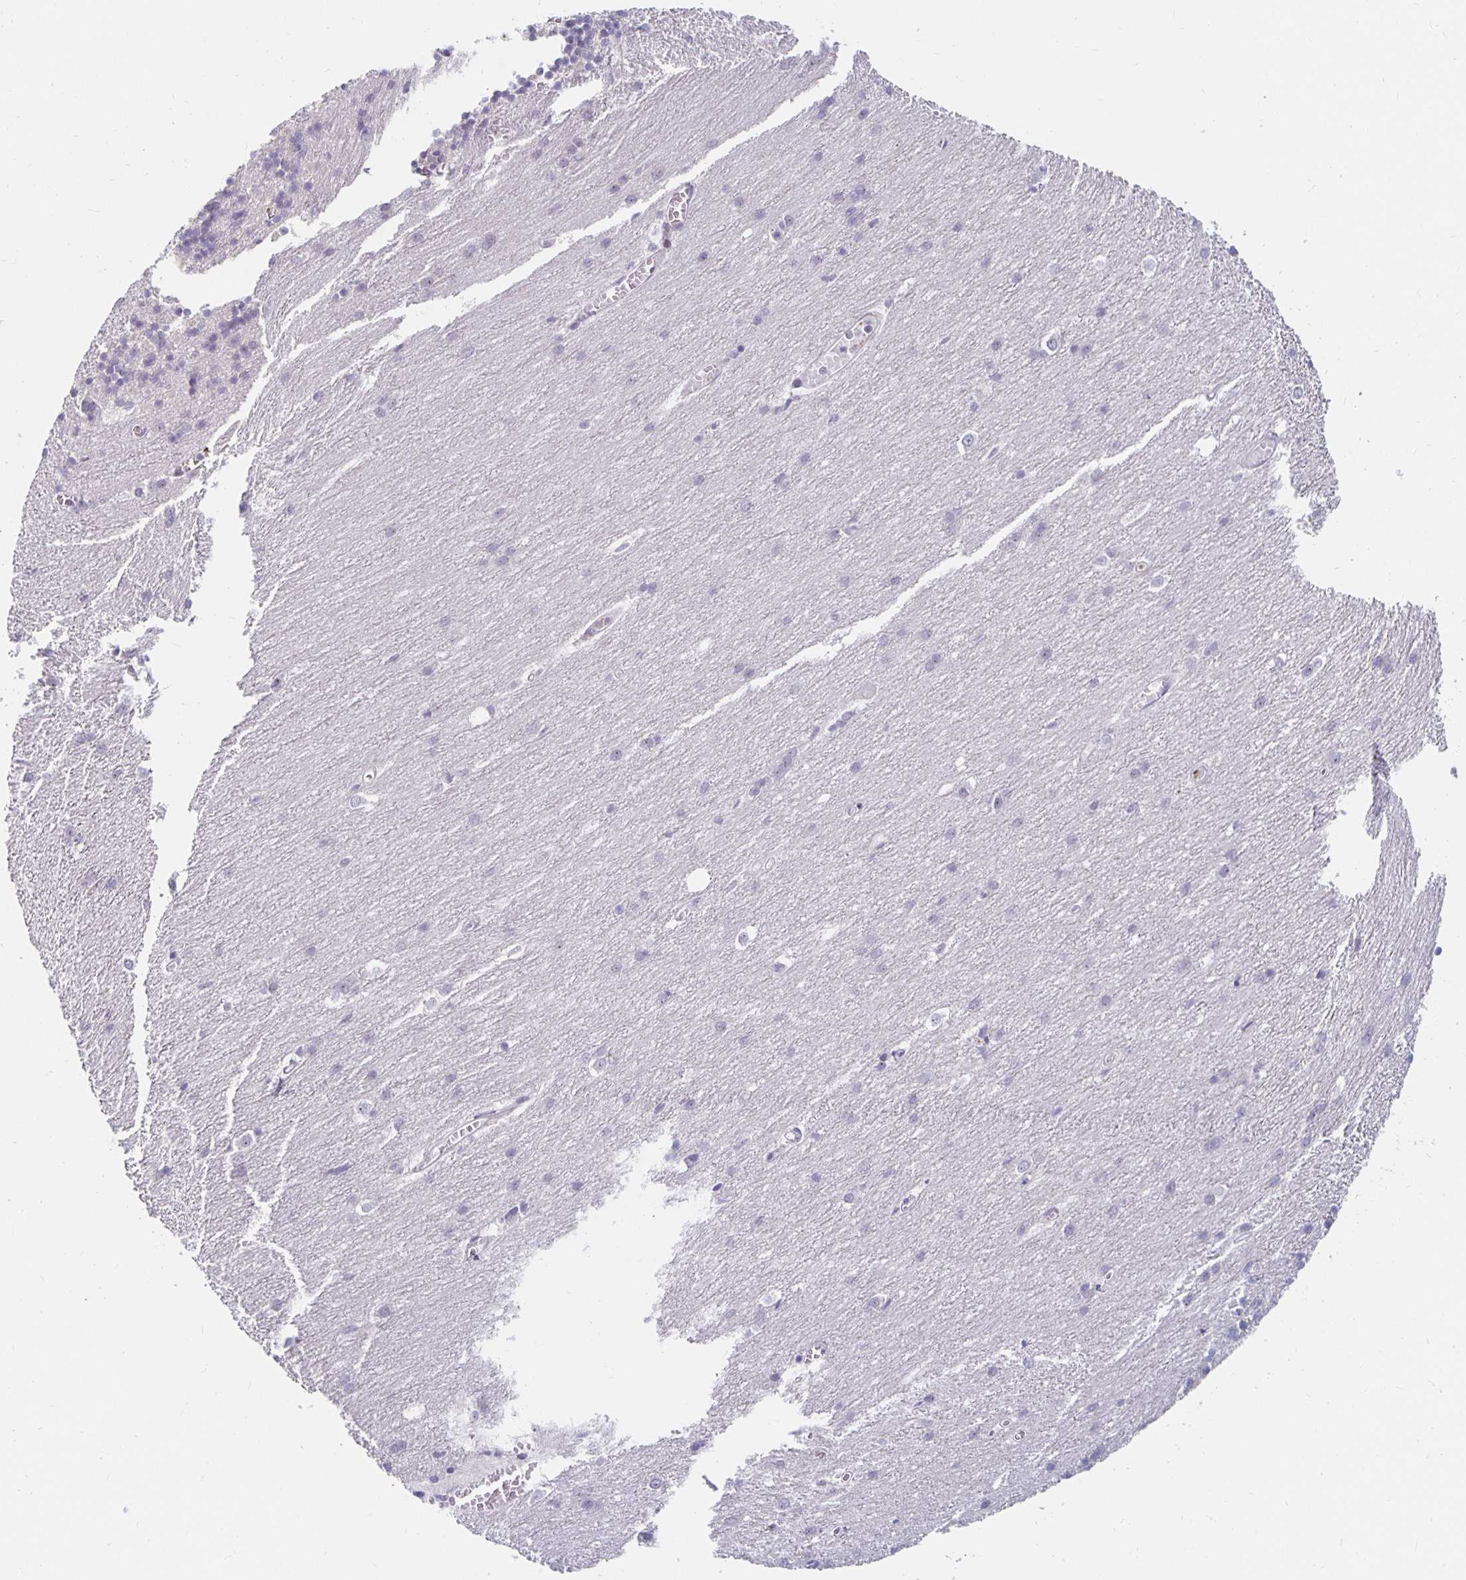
{"staining": {"intensity": "negative", "quantity": "none", "location": "none"}, "tissue": "cerebellum", "cell_type": "Cells in granular layer", "image_type": "normal", "snomed": [{"axis": "morphology", "description": "Normal tissue, NOS"}, {"axis": "topography", "description": "Cerebellum"}], "caption": "This histopathology image is of benign cerebellum stained with IHC to label a protein in brown with the nuclei are counter-stained blue. There is no positivity in cells in granular layer. (DAB (3,3'-diaminobenzidine) immunohistochemistry with hematoxylin counter stain).", "gene": "NUP85", "patient": {"sex": "male", "age": 37}}